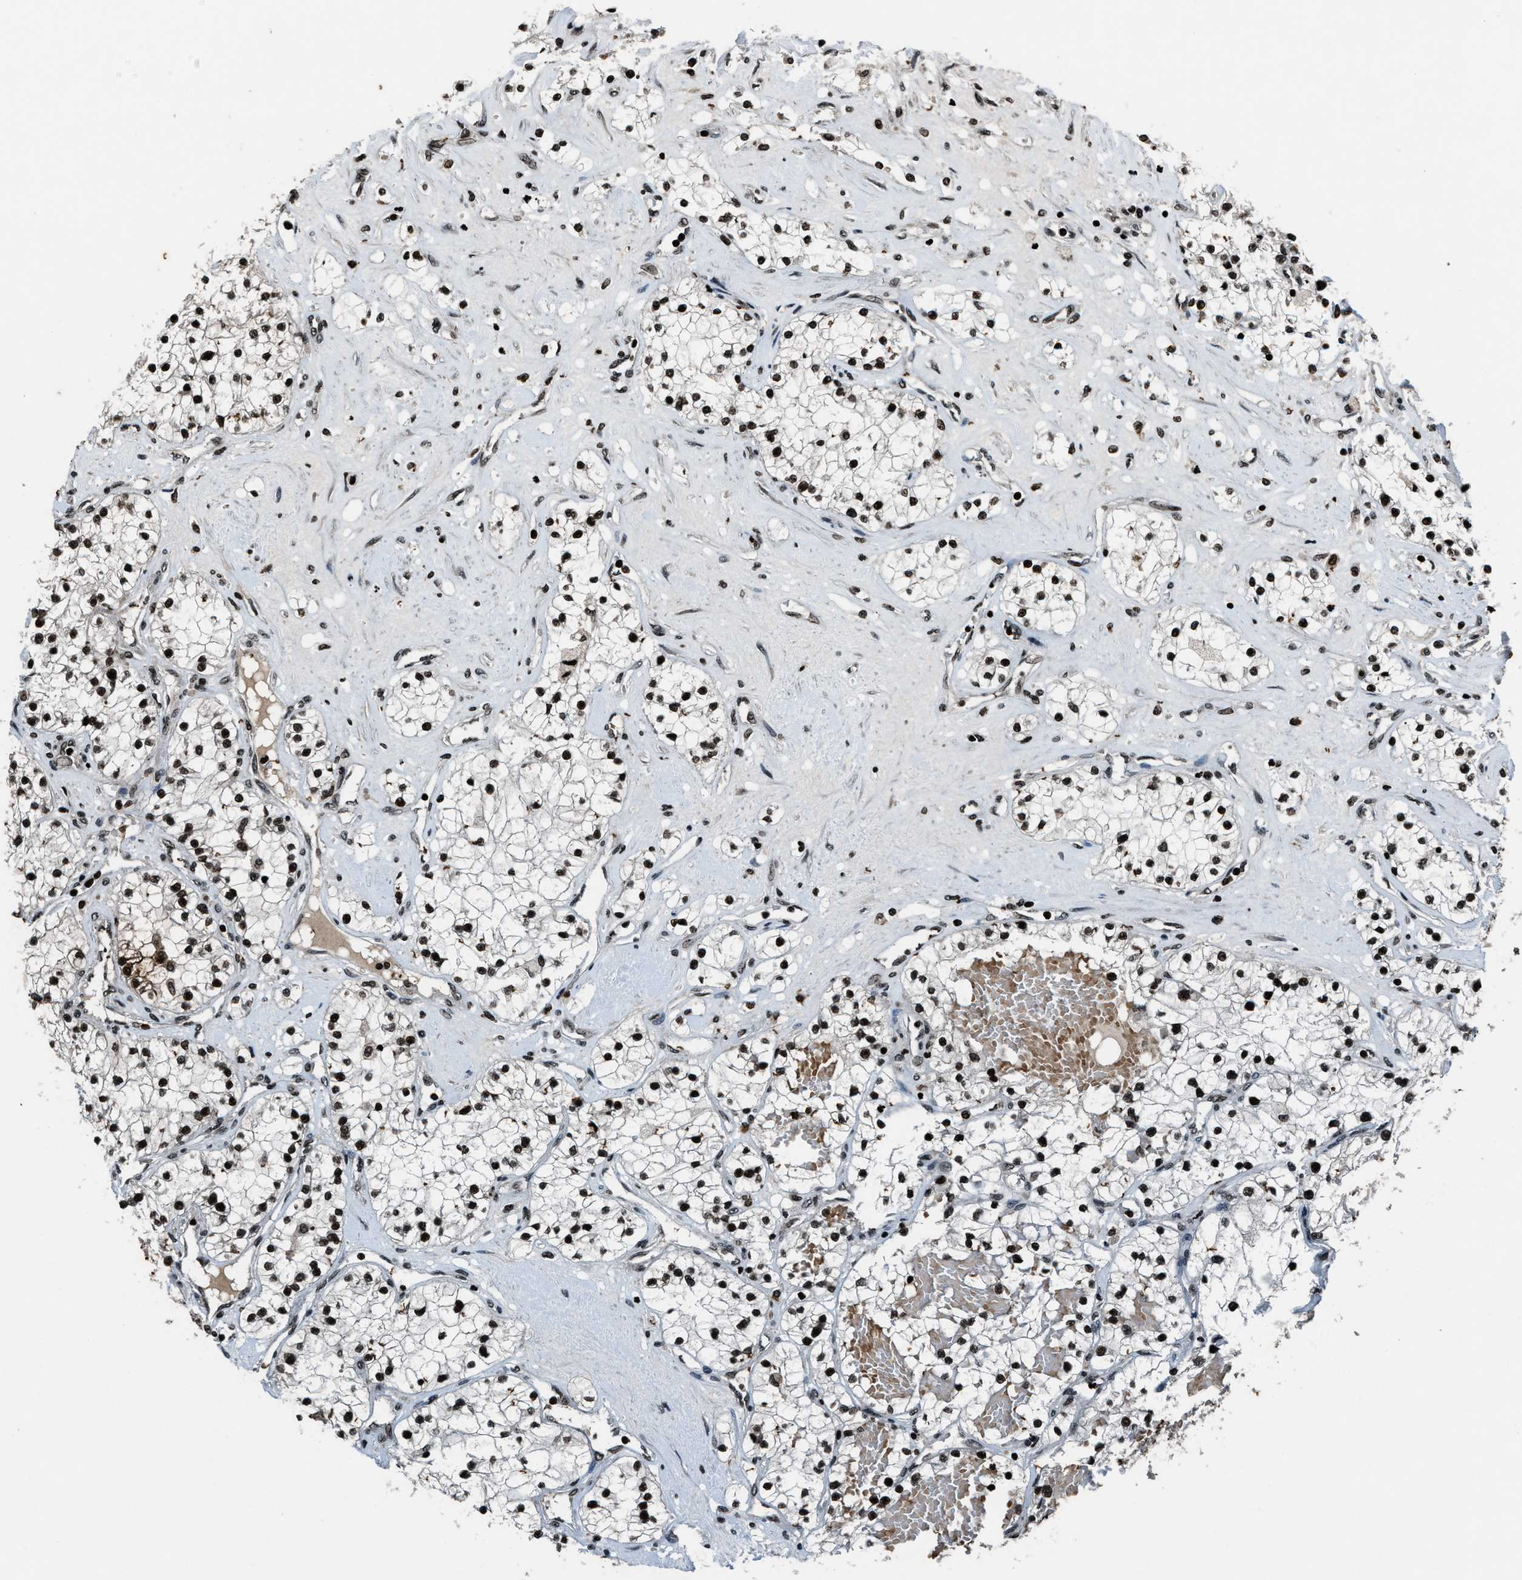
{"staining": {"intensity": "strong", "quantity": ">75%", "location": "nuclear"}, "tissue": "renal cancer", "cell_type": "Tumor cells", "image_type": "cancer", "snomed": [{"axis": "morphology", "description": "Adenocarcinoma, NOS"}, {"axis": "topography", "description": "Kidney"}], "caption": "Renal cancer (adenocarcinoma) tissue shows strong nuclear positivity in approximately >75% of tumor cells, visualized by immunohistochemistry.", "gene": "H4C1", "patient": {"sex": "male", "age": 68}}